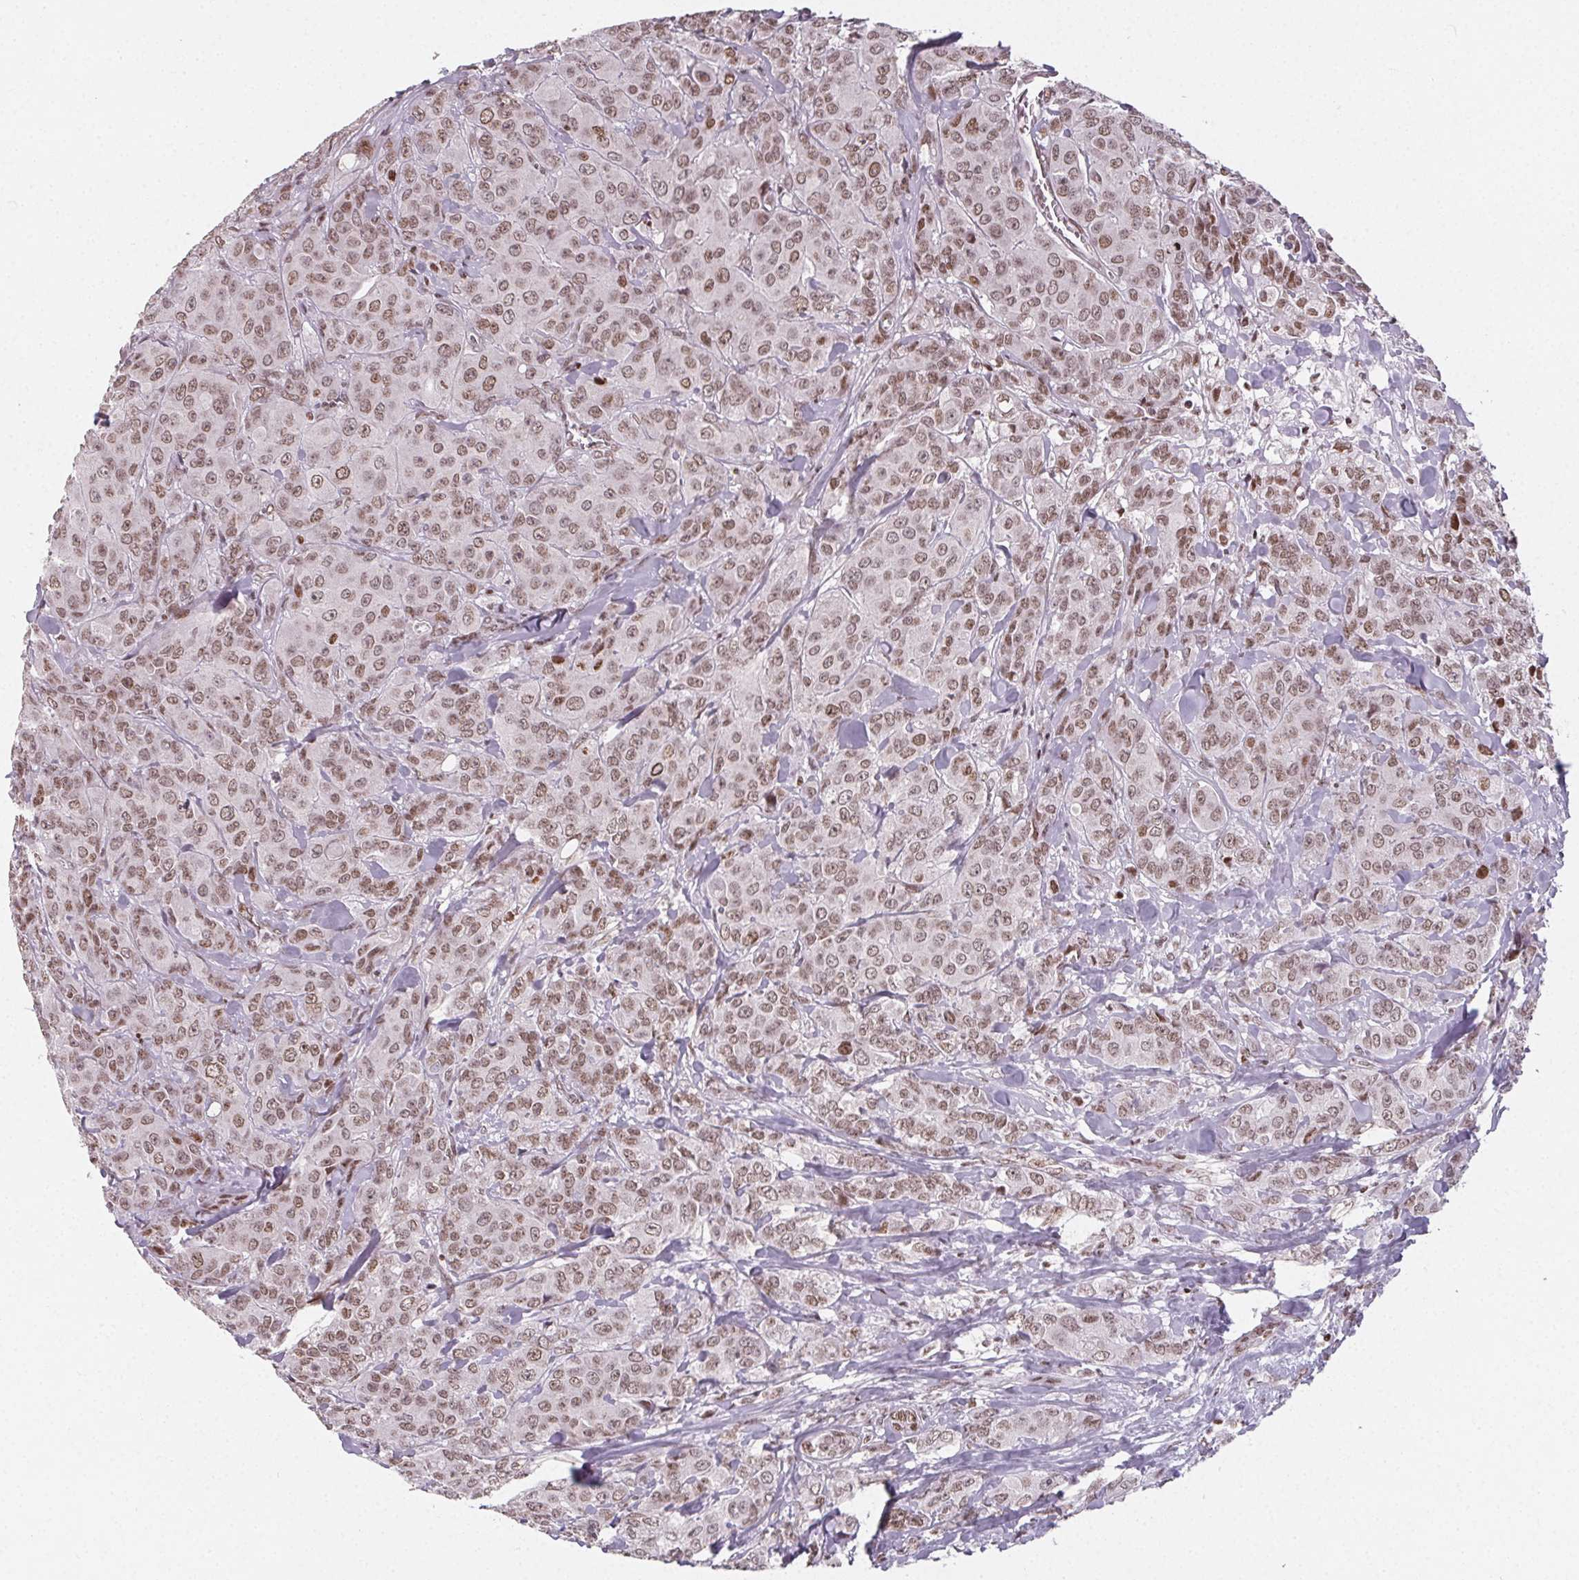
{"staining": {"intensity": "moderate", "quantity": ">75%", "location": "nuclear"}, "tissue": "breast cancer", "cell_type": "Tumor cells", "image_type": "cancer", "snomed": [{"axis": "morphology", "description": "Normal tissue, NOS"}, {"axis": "morphology", "description": "Duct carcinoma"}, {"axis": "topography", "description": "Breast"}], "caption": "Immunohistochemical staining of infiltrating ductal carcinoma (breast) reveals moderate nuclear protein staining in approximately >75% of tumor cells.", "gene": "KMT2A", "patient": {"sex": "female", "age": 43}}